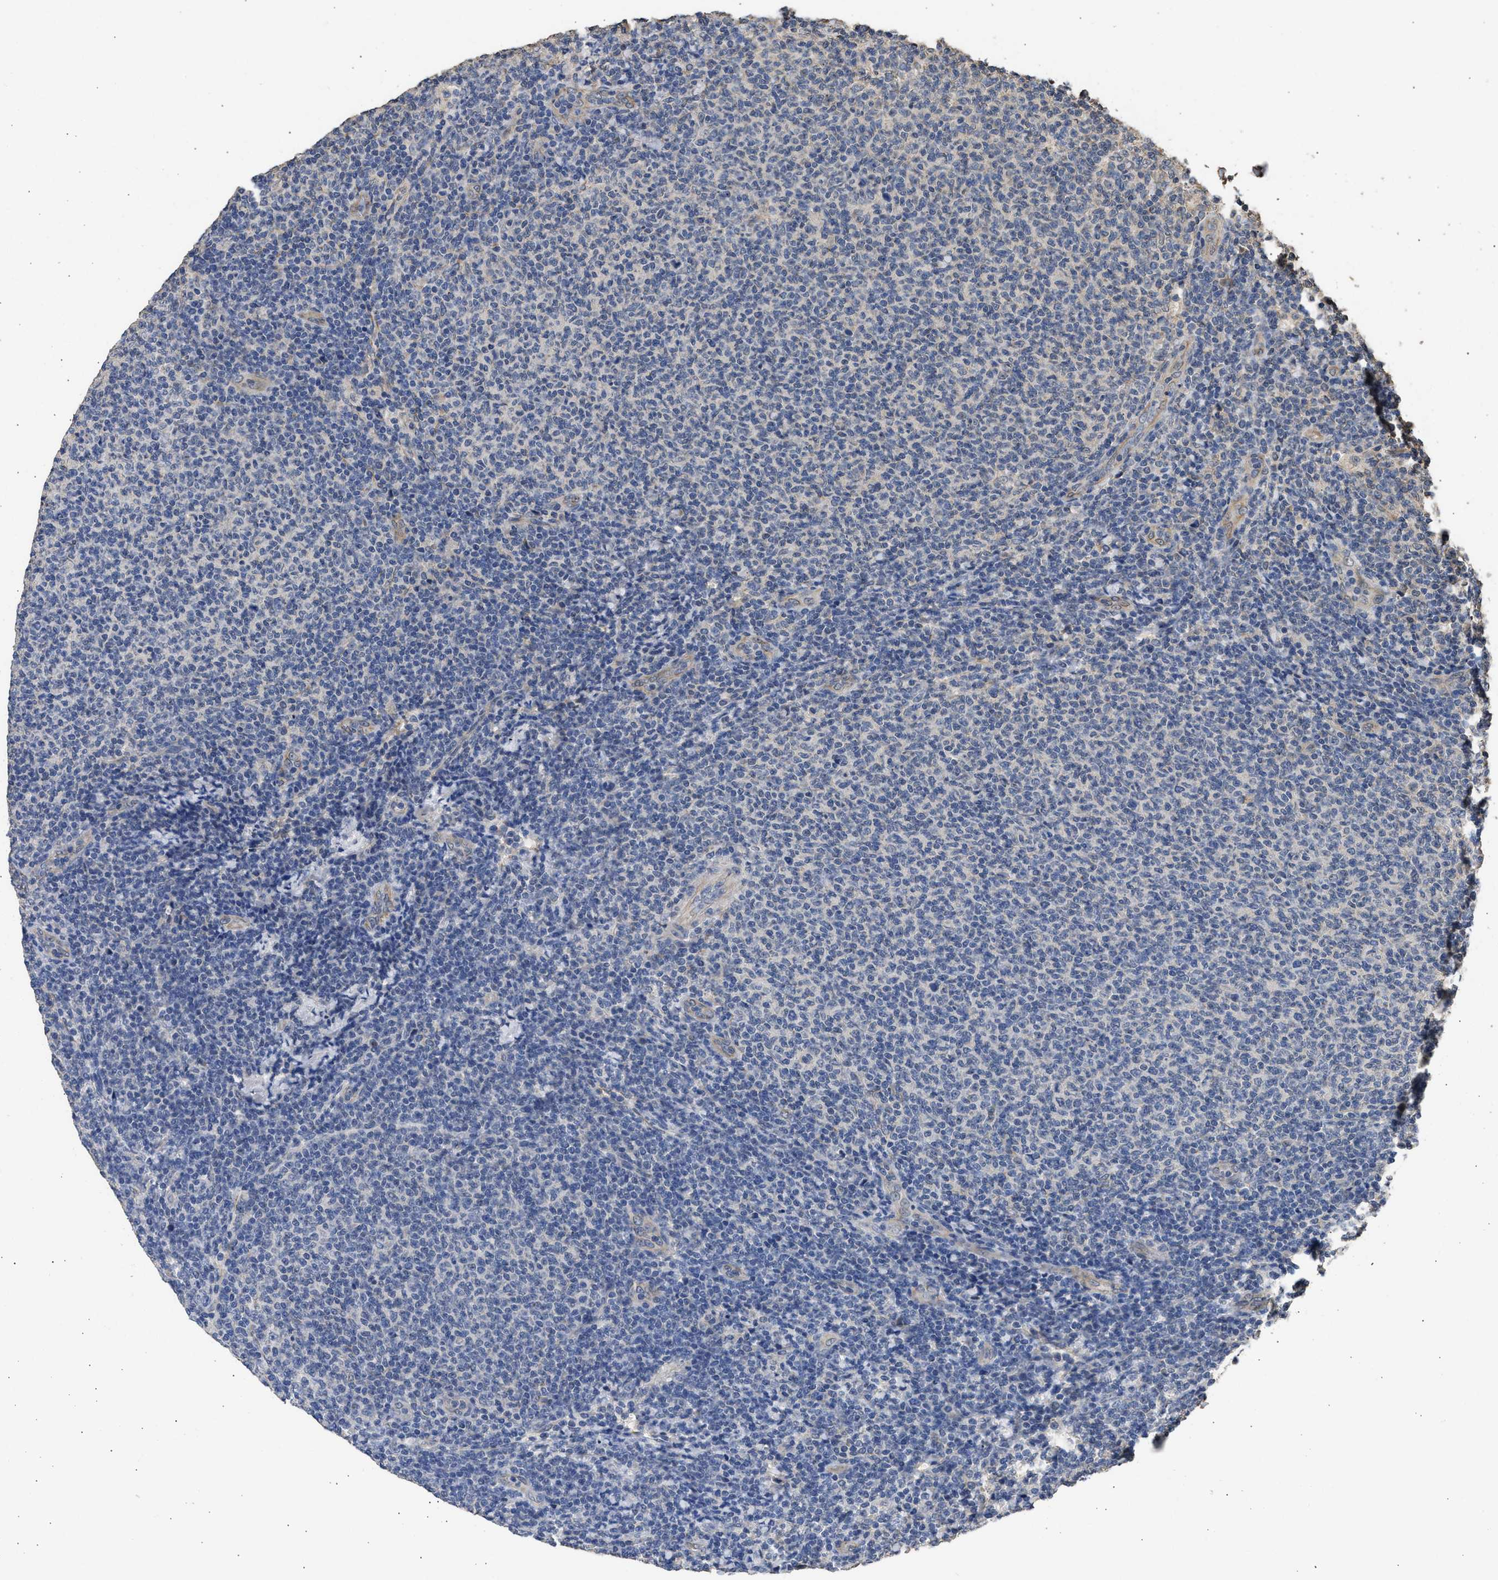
{"staining": {"intensity": "negative", "quantity": "none", "location": "none"}, "tissue": "lymphoma", "cell_type": "Tumor cells", "image_type": "cancer", "snomed": [{"axis": "morphology", "description": "Malignant lymphoma, non-Hodgkin's type, Low grade"}, {"axis": "topography", "description": "Lymph node"}], "caption": "Immunohistochemistry (IHC) histopathology image of neoplastic tissue: human lymphoma stained with DAB exhibits no significant protein expression in tumor cells. (Brightfield microscopy of DAB immunohistochemistry (IHC) at high magnification).", "gene": "SPINT2", "patient": {"sex": "male", "age": 66}}